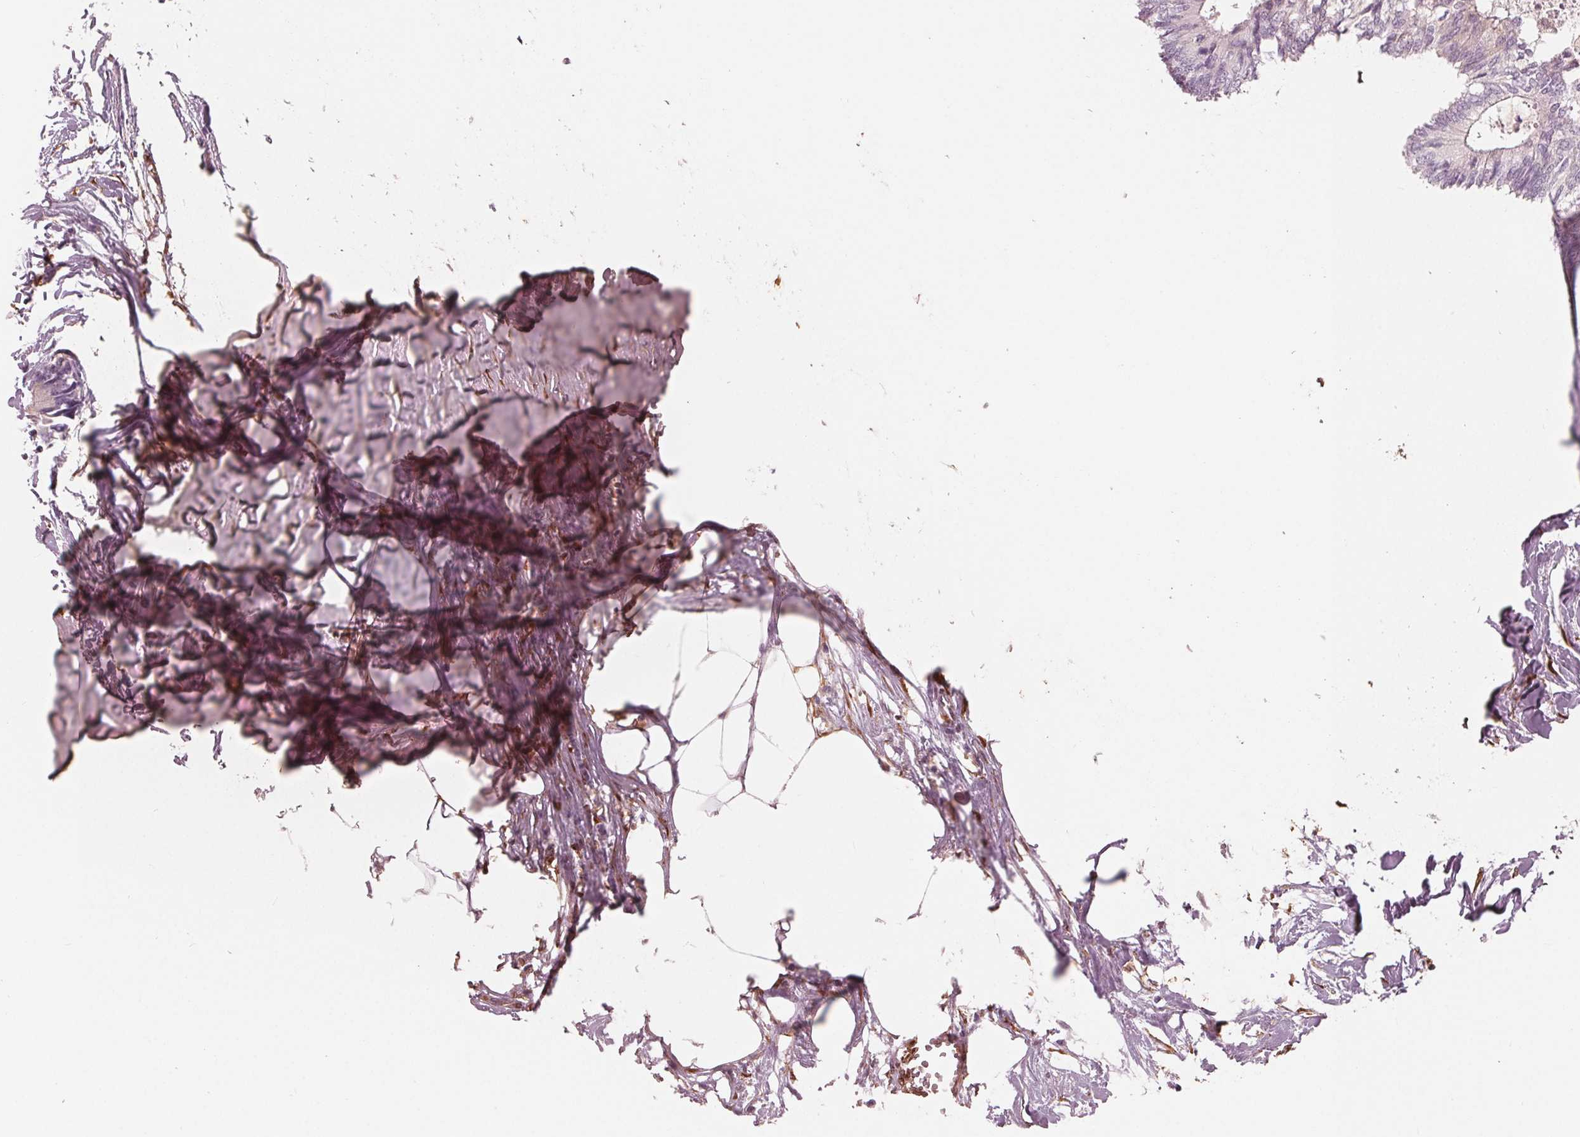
{"staining": {"intensity": "negative", "quantity": "none", "location": "none"}, "tissue": "colorectal cancer", "cell_type": "Tumor cells", "image_type": "cancer", "snomed": [{"axis": "morphology", "description": "Adenocarcinoma, NOS"}, {"axis": "topography", "description": "Colon"}, {"axis": "topography", "description": "Rectum"}], "caption": "IHC of colorectal adenocarcinoma demonstrates no staining in tumor cells.", "gene": "IKBIP", "patient": {"sex": "male", "age": 57}}